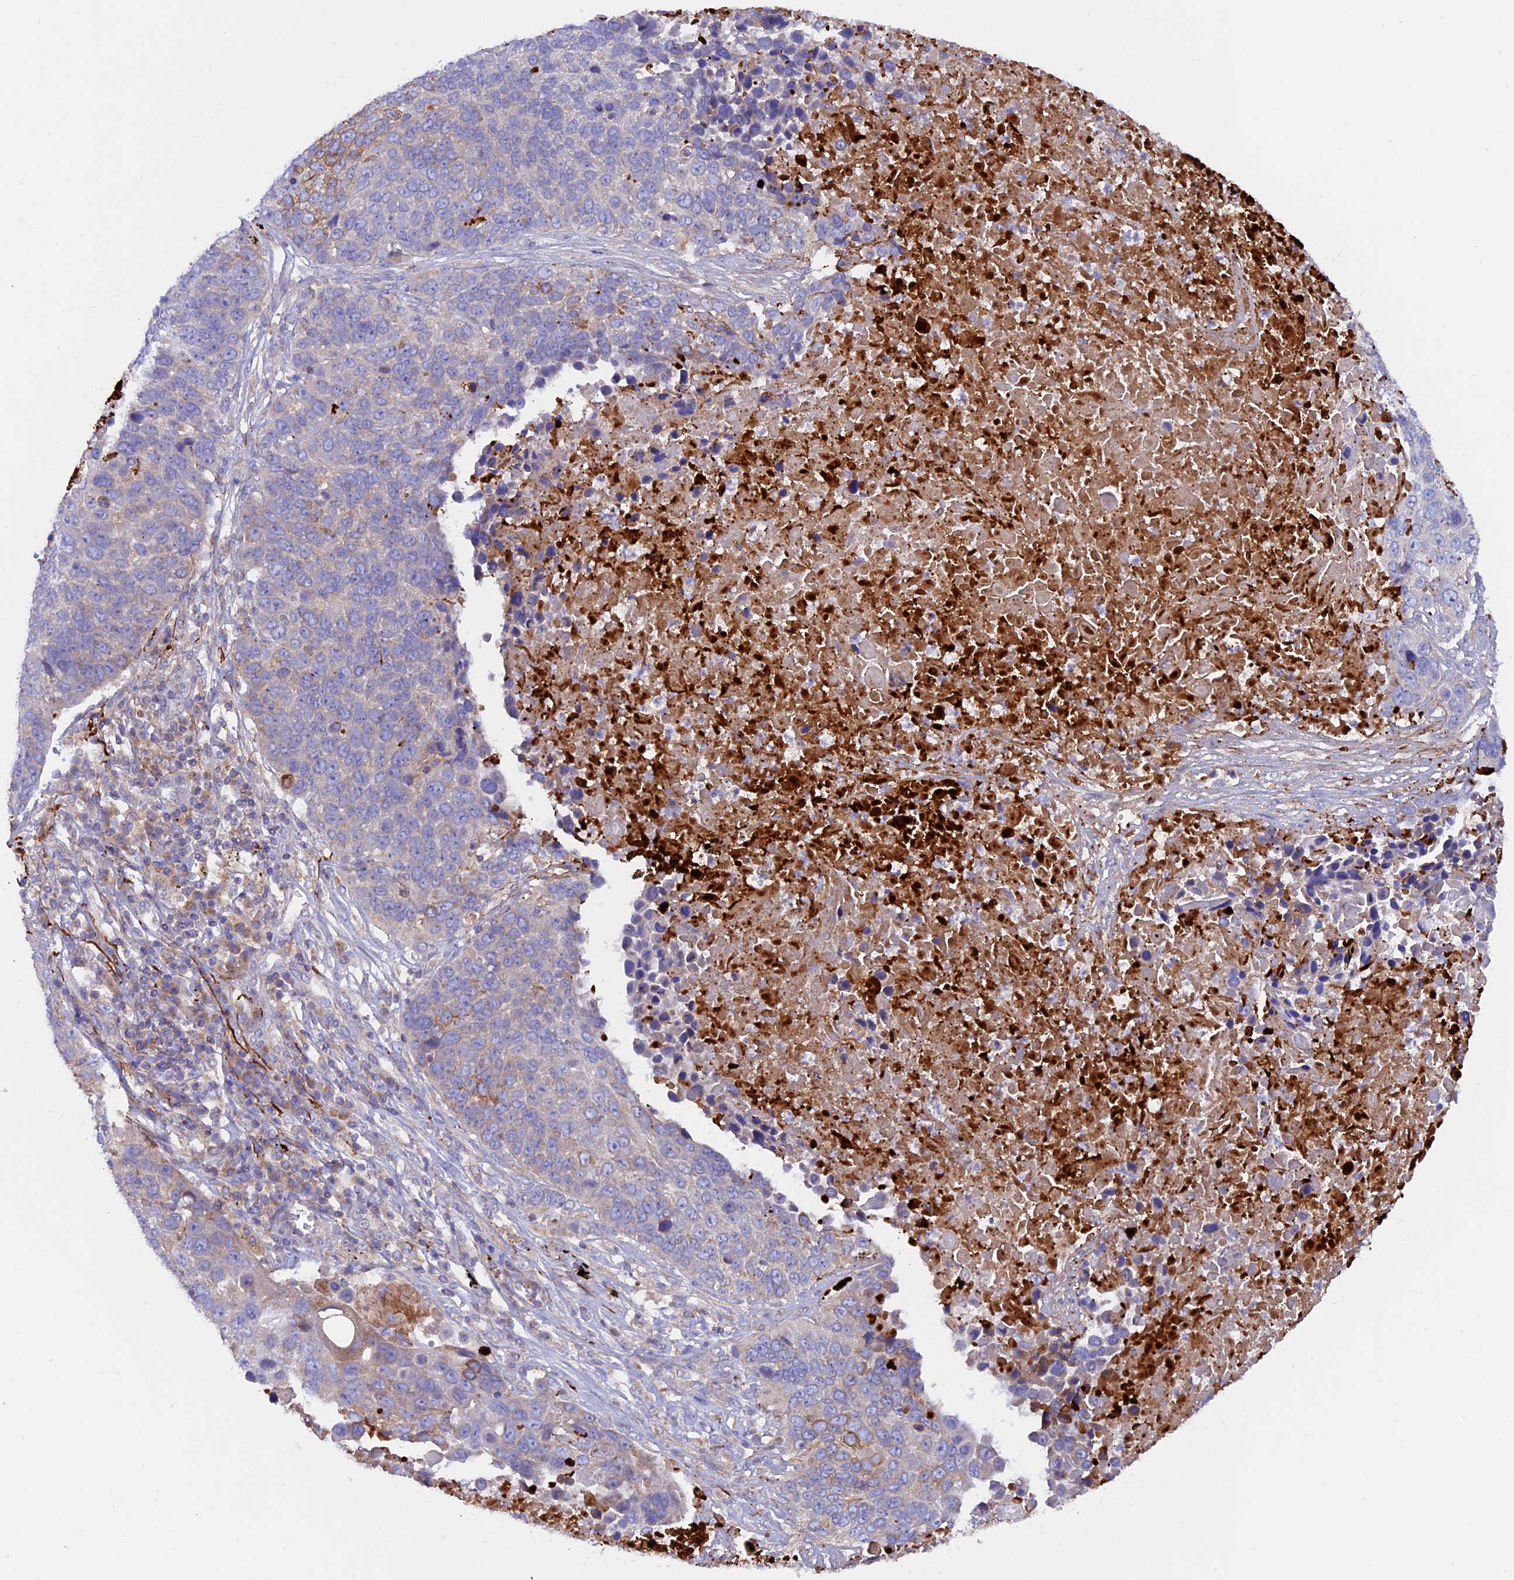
{"staining": {"intensity": "moderate", "quantity": "<25%", "location": "cytoplasmic/membranous"}, "tissue": "lung cancer", "cell_type": "Tumor cells", "image_type": "cancer", "snomed": [{"axis": "morphology", "description": "Squamous cell carcinoma, NOS"}, {"axis": "topography", "description": "Lung"}], "caption": "Moderate cytoplasmic/membranous staining is seen in about <25% of tumor cells in lung squamous cell carcinoma. (DAB (3,3'-diaminobenzidine) IHC with brightfield microscopy, high magnification).", "gene": "PTPN9", "patient": {"sex": "male", "age": 66}}